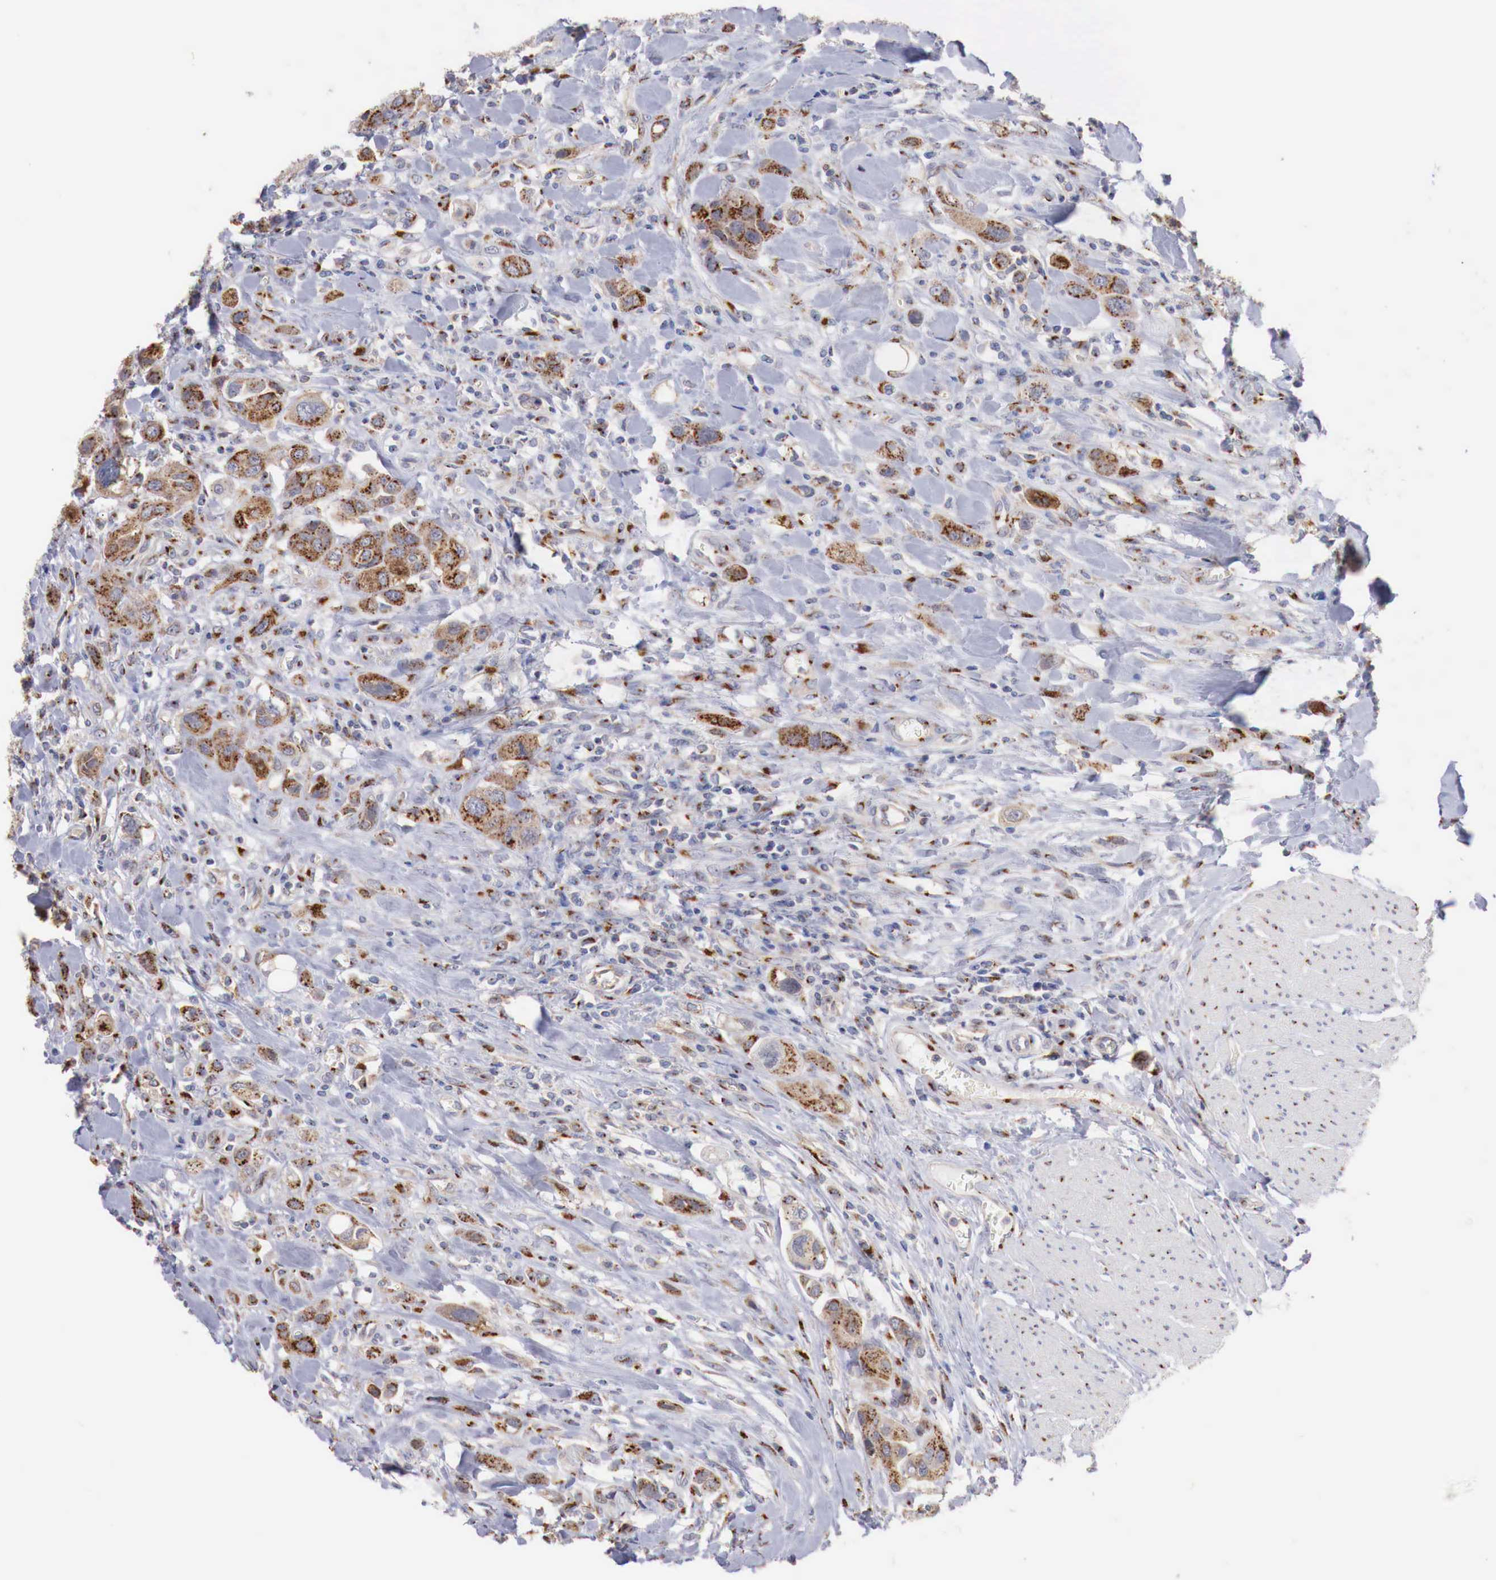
{"staining": {"intensity": "moderate", "quantity": ">75%", "location": "cytoplasmic/membranous"}, "tissue": "urothelial cancer", "cell_type": "Tumor cells", "image_type": "cancer", "snomed": [{"axis": "morphology", "description": "Urothelial carcinoma, High grade"}, {"axis": "topography", "description": "Urinary bladder"}], "caption": "This photomicrograph exhibits immunohistochemistry staining of urothelial cancer, with medium moderate cytoplasmic/membranous staining in approximately >75% of tumor cells.", "gene": "SYAP1", "patient": {"sex": "male", "age": 50}}